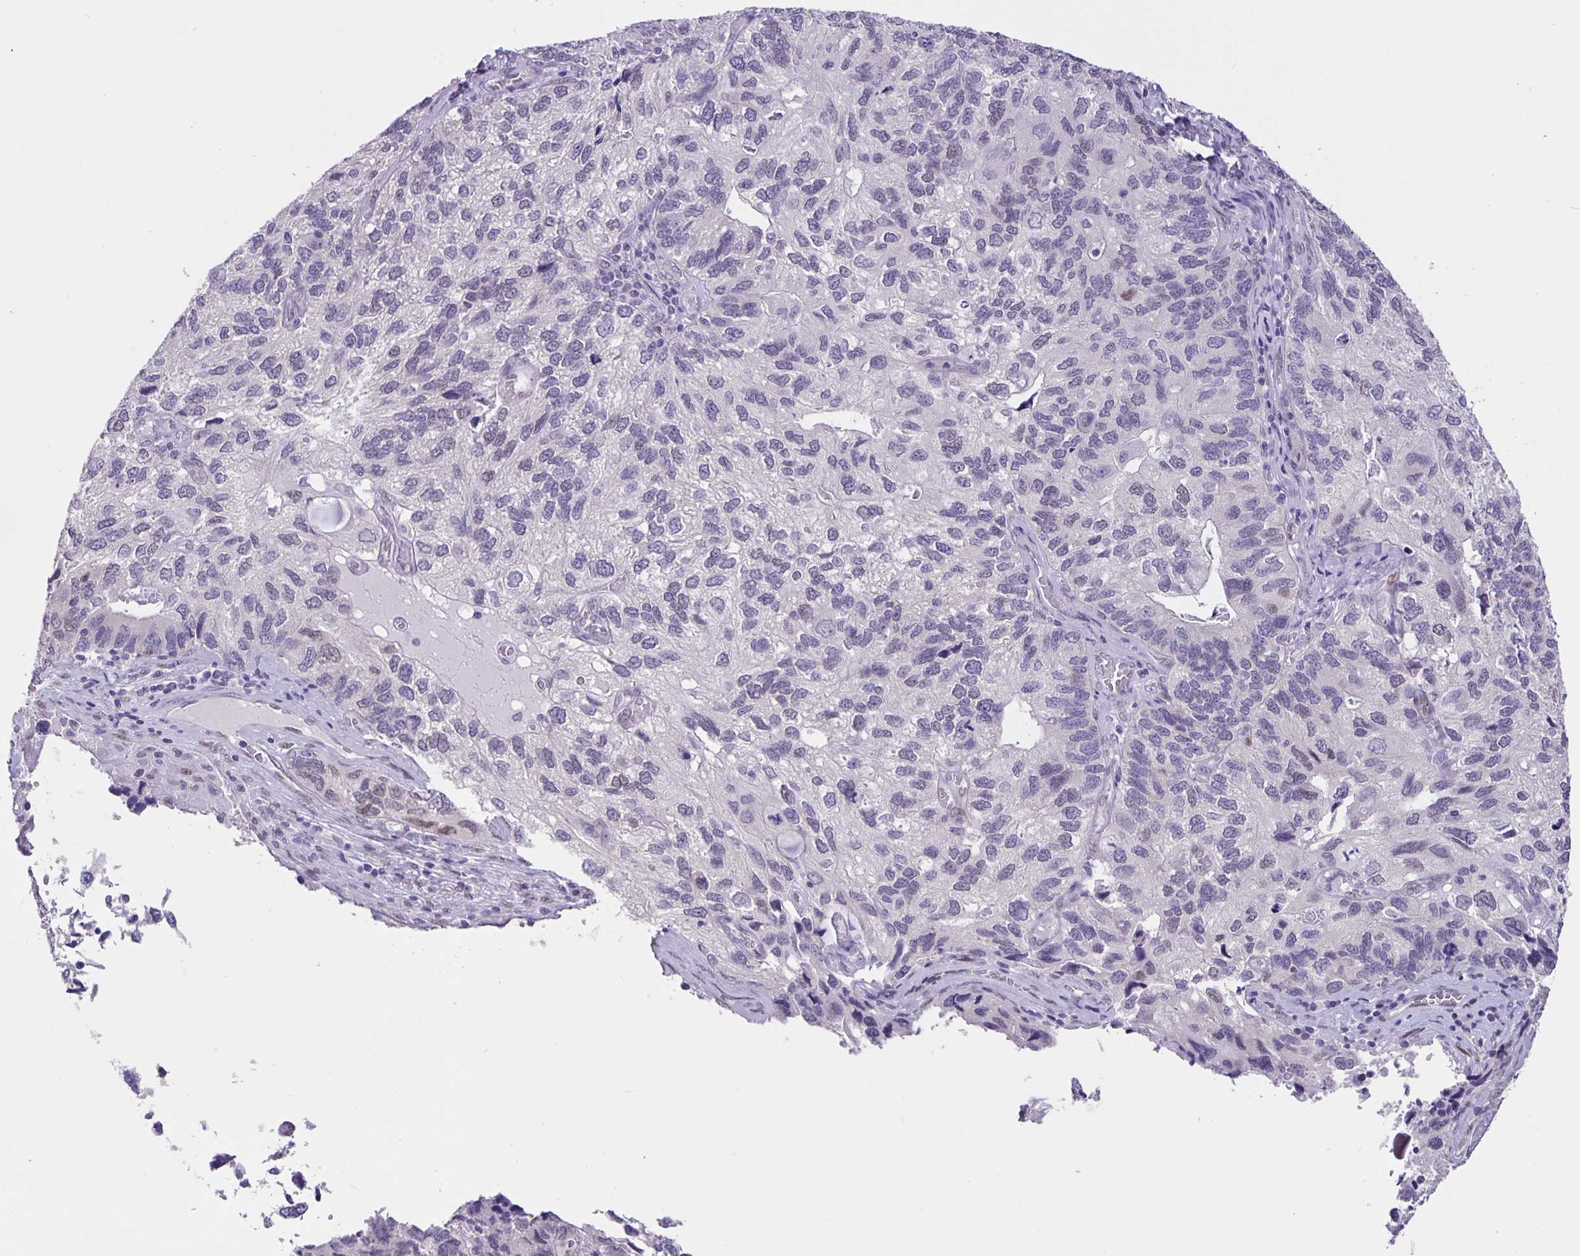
{"staining": {"intensity": "negative", "quantity": "none", "location": "none"}, "tissue": "endometrial cancer", "cell_type": "Tumor cells", "image_type": "cancer", "snomed": [{"axis": "morphology", "description": "Carcinoma, NOS"}, {"axis": "topography", "description": "Uterus"}], "caption": "Immunohistochemistry of endometrial cancer reveals no positivity in tumor cells.", "gene": "FOSL2", "patient": {"sex": "female", "age": 76}}